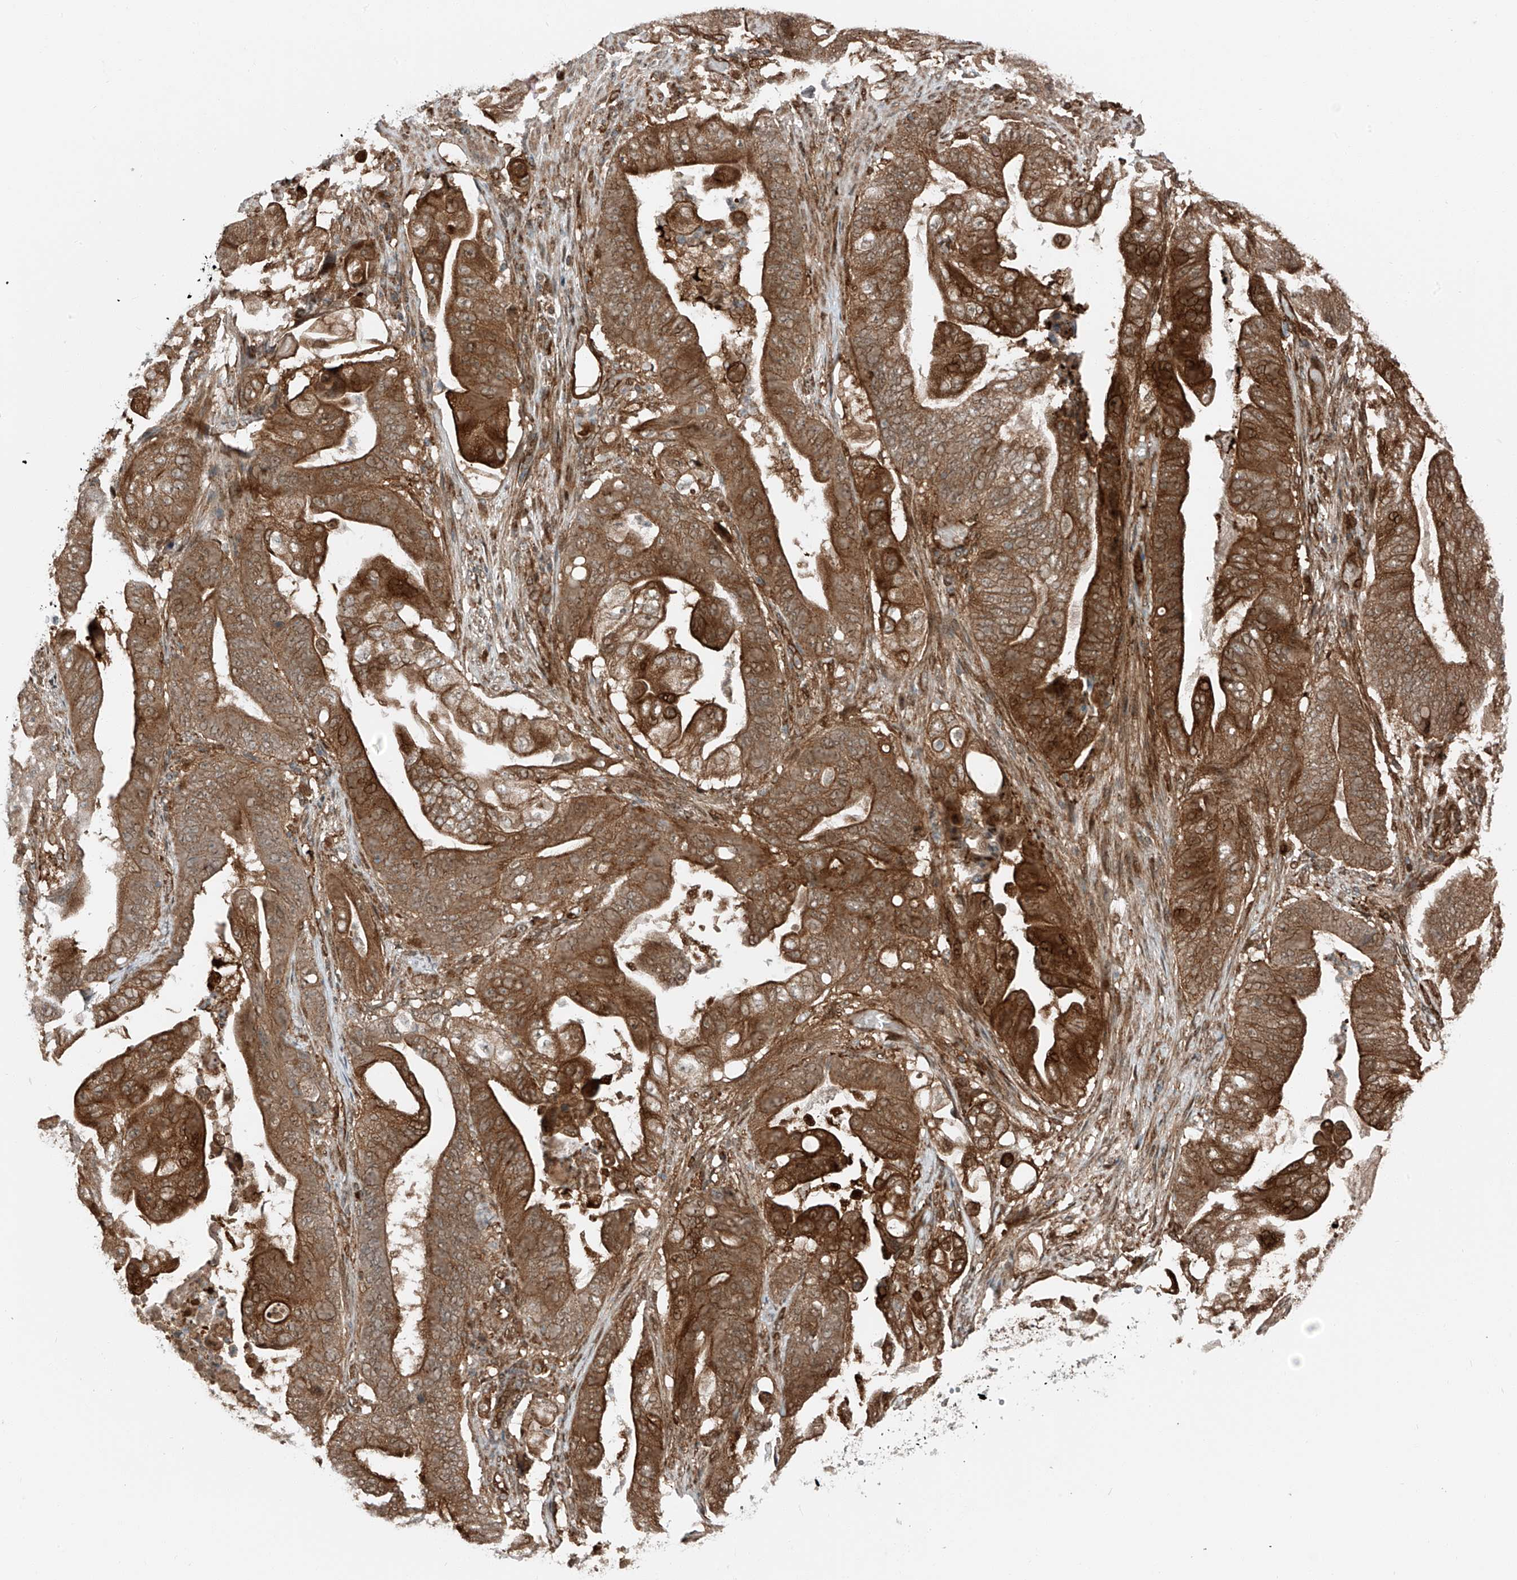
{"staining": {"intensity": "strong", "quantity": ">75%", "location": "cytoplasmic/membranous,nuclear"}, "tissue": "stomach cancer", "cell_type": "Tumor cells", "image_type": "cancer", "snomed": [{"axis": "morphology", "description": "Adenocarcinoma, NOS"}, {"axis": "topography", "description": "Stomach"}], "caption": "Immunohistochemistry (IHC) (DAB) staining of stomach cancer (adenocarcinoma) demonstrates strong cytoplasmic/membranous and nuclear protein expression in approximately >75% of tumor cells. The protein is stained brown, and the nuclei are stained in blue (DAB IHC with brightfield microscopy, high magnification).", "gene": "USP48", "patient": {"sex": "female", "age": 73}}